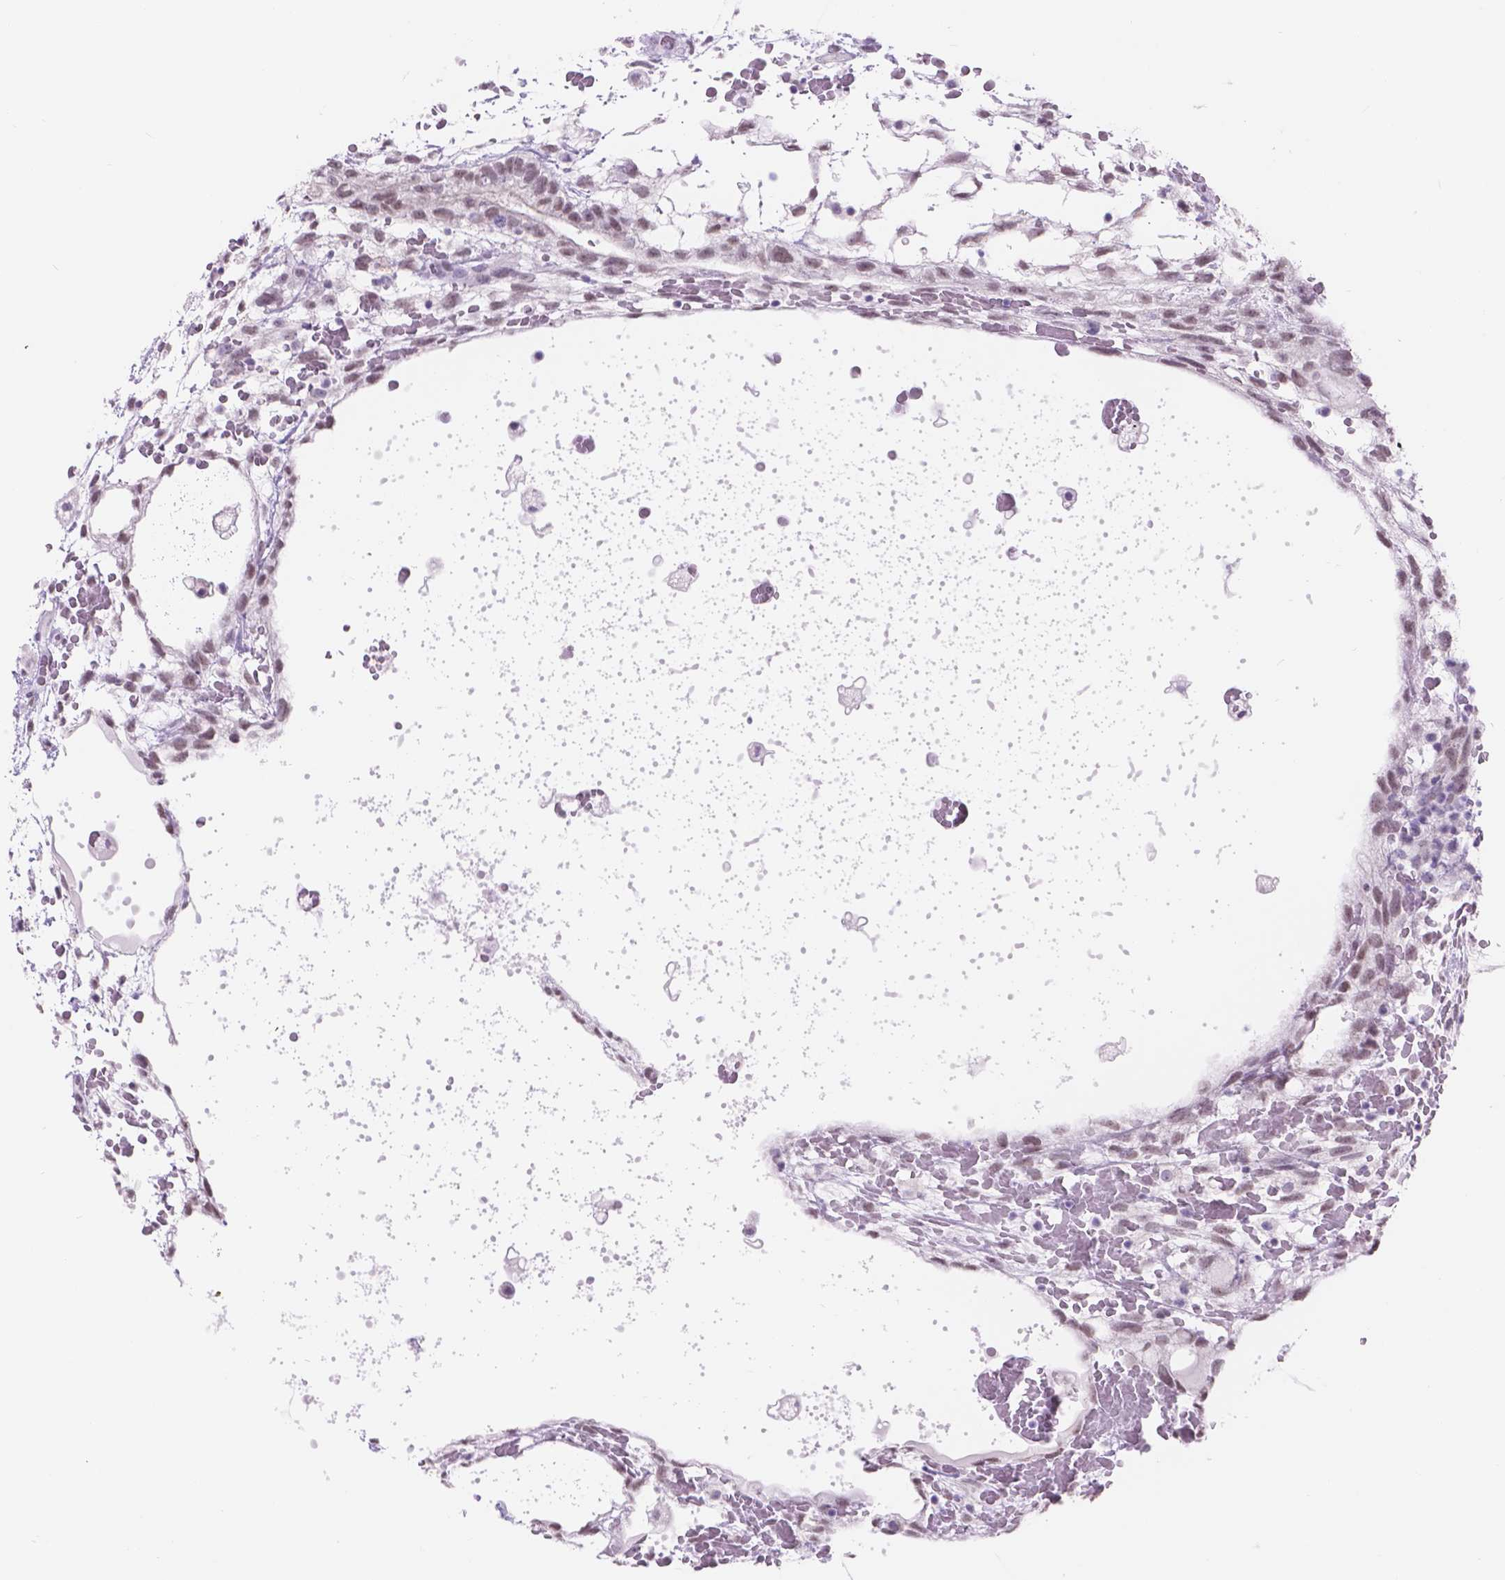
{"staining": {"intensity": "weak", "quantity": ">75%", "location": "nuclear"}, "tissue": "testis cancer", "cell_type": "Tumor cells", "image_type": "cancer", "snomed": [{"axis": "morphology", "description": "Normal tissue, NOS"}, {"axis": "morphology", "description": "Carcinoma, Embryonal, NOS"}, {"axis": "topography", "description": "Testis"}], "caption": "Immunohistochemistry (IHC) (DAB (3,3'-diaminobenzidine)) staining of human testis embryonal carcinoma shows weak nuclear protein positivity in about >75% of tumor cells.", "gene": "DCC", "patient": {"sex": "male", "age": 32}}